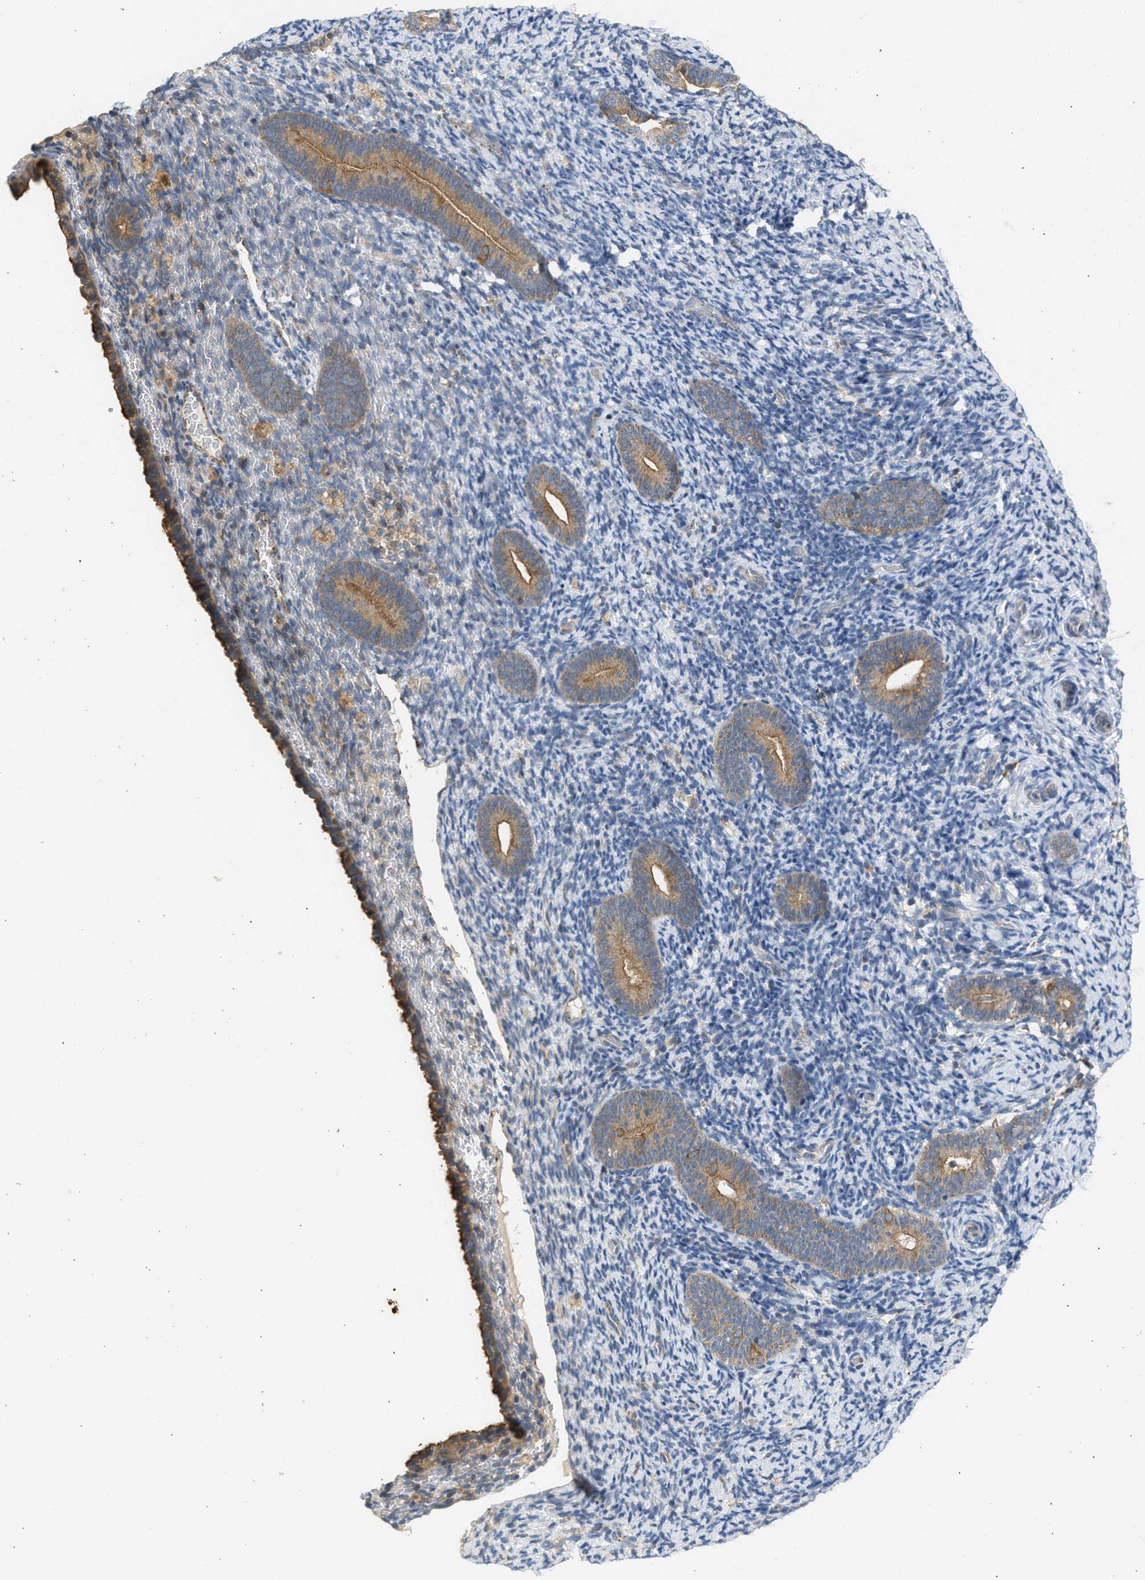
{"staining": {"intensity": "weak", "quantity": "<25%", "location": "cytoplasmic/membranous"}, "tissue": "endometrium", "cell_type": "Cells in endometrial stroma", "image_type": "normal", "snomed": [{"axis": "morphology", "description": "Normal tissue, NOS"}, {"axis": "topography", "description": "Endometrium"}], "caption": "This is a micrograph of immunohistochemistry (IHC) staining of unremarkable endometrium, which shows no positivity in cells in endometrial stroma. The staining was performed using DAB (3,3'-diaminobenzidine) to visualize the protein expression in brown, while the nuclei were stained in blue with hematoxylin (Magnification: 20x).", "gene": "CYP1A1", "patient": {"sex": "female", "age": 51}}